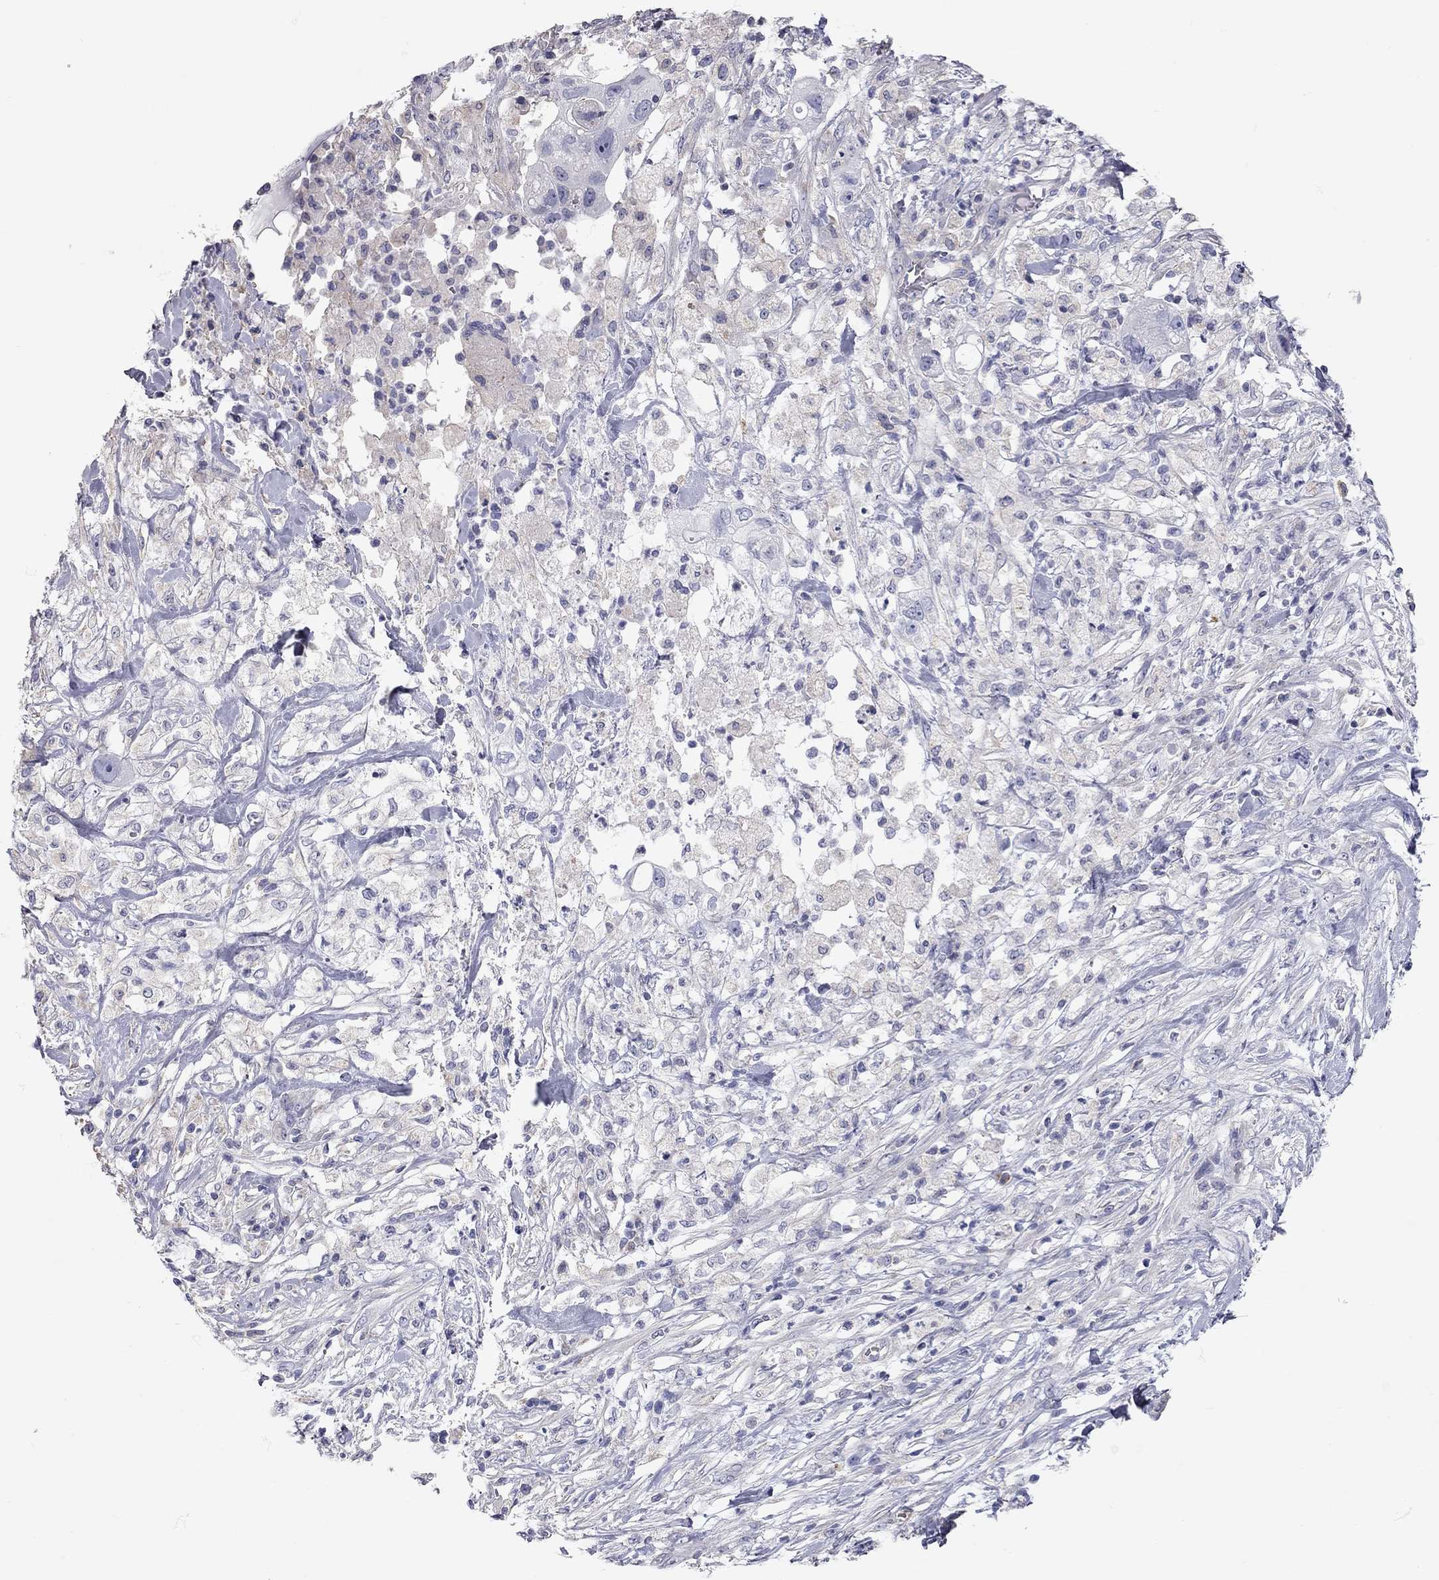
{"staining": {"intensity": "negative", "quantity": "none", "location": "none"}, "tissue": "pancreatic cancer", "cell_type": "Tumor cells", "image_type": "cancer", "snomed": [{"axis": "morphology", "description": "Adenocarcinoma, NOS"}, {"axis": "topography", "description": "Pancreas"}], "caption": "Immunohistochemical staining of human adenocarcinoma (pancreatic) displays no significant positivity in tumor cells.", "gene": "C10orf90", "patient": {"sex": "female", "age": 72}}